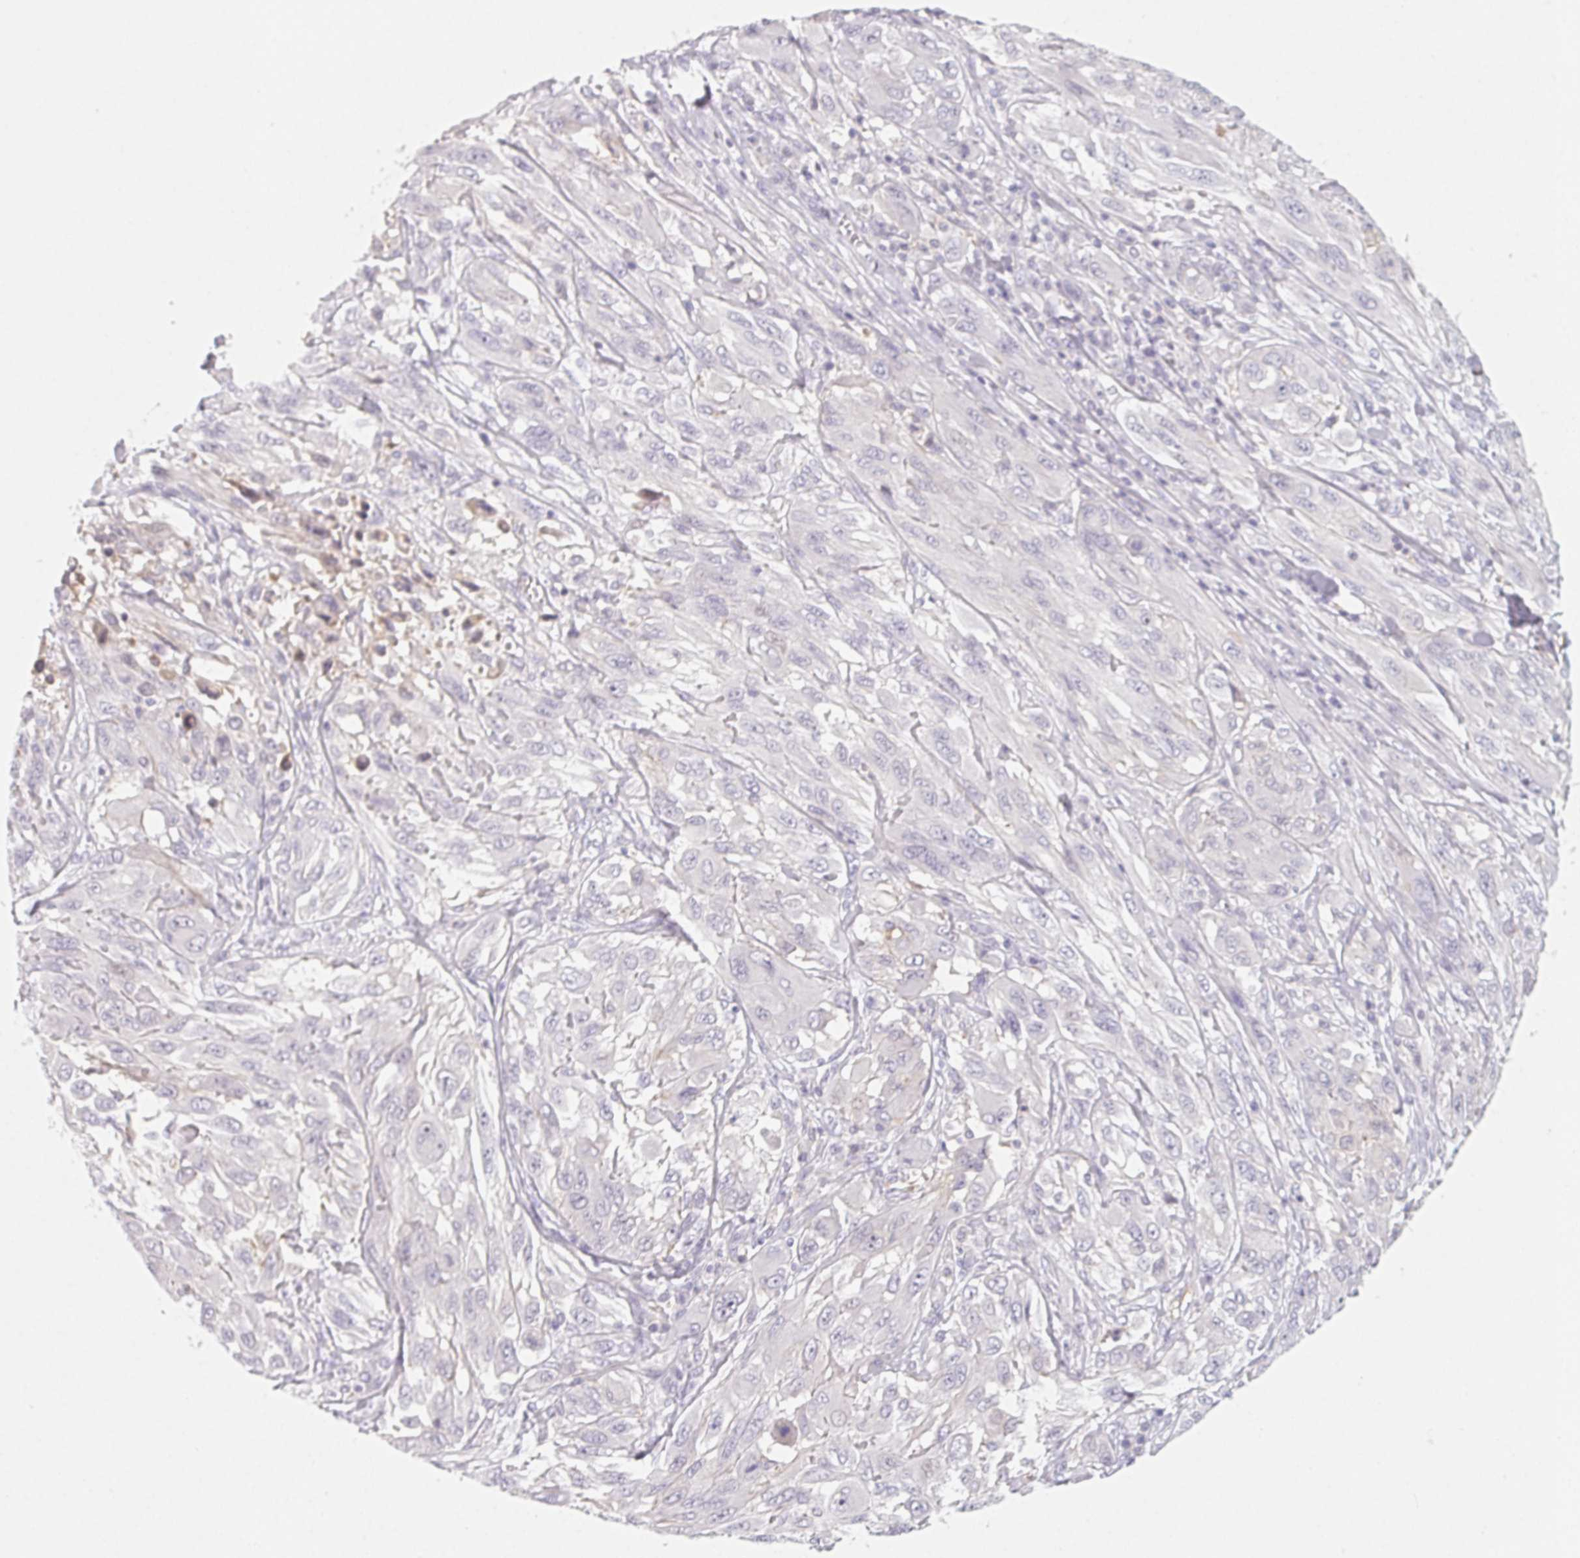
{"staining": {"intensity": "negative", "quantity": "none", "location": "none"}, "tissue": "melanoma", "cell_type": "Tumor cells", "image_type": "cancer", "snomed": [{"axis": "morphology", "description": "Malignant melanoma, NOS"}, {"axis": "topography", "description": "Skin"}], "caption": "The IHC photomicrograph has no significant expression in tumor cells of malignant melanoma tissue. (DAB (3,3'-diaminobenzidine) immunohistochemistry visualized using brightfield microscopy, high magnification).", "gene": "LRRC23", "patient": {"sex": "female", "age": 91}}